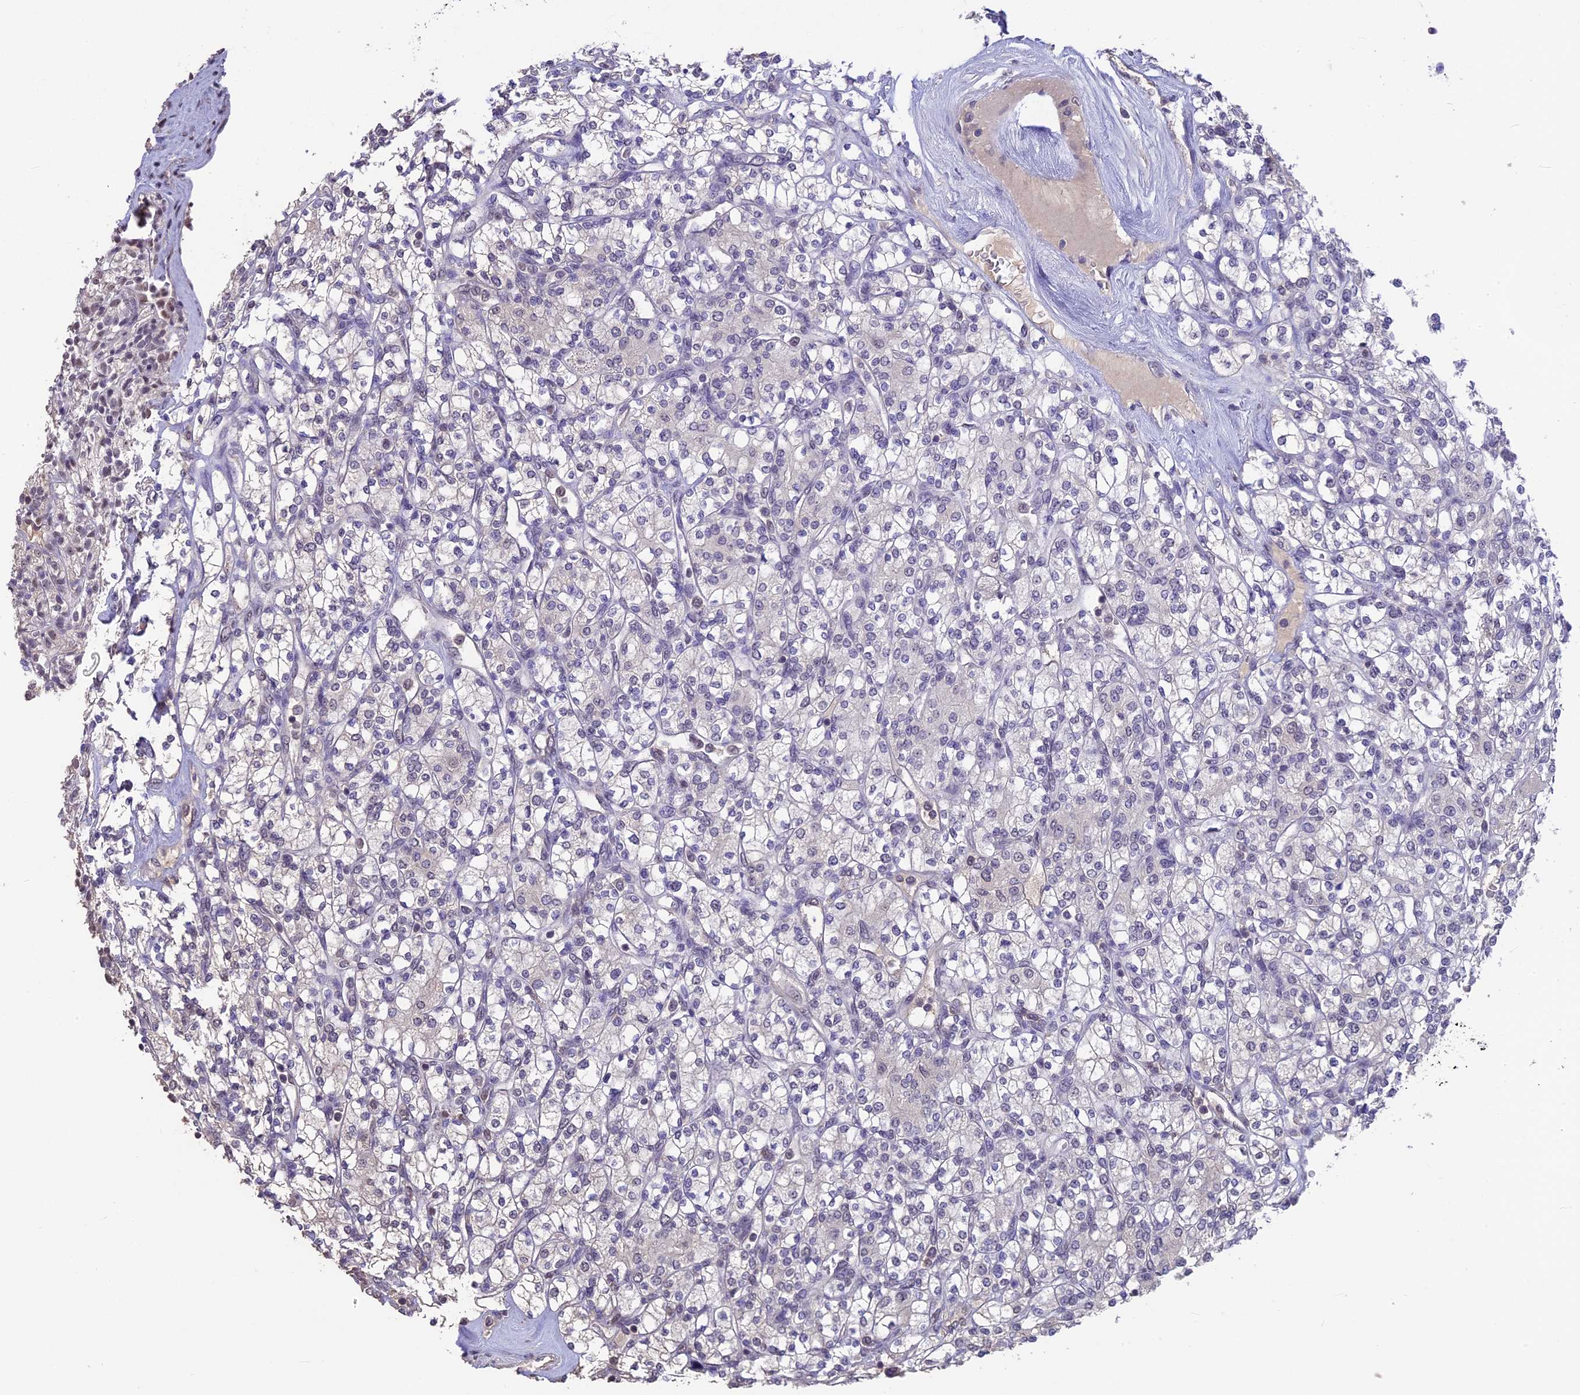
{"staining": {"intensity": "negative", "quantity": "none", "location": "none"}, "tissue": "renal cancer", "cell_type": "Tumor cells", "image_type": "cancer", "snomed": [{"axis": "morphology", "description": "Adenocarcinoma, NOS"}, {"axis": "topography", "description": "Kidney"}], "caption": "This is an immunohistochemistry (IHC) image of renal adenocarcinoma. There is no positivity in tumor cells.", "gene": "SETD2", "patient": {"sex": "male", "age": 77}}